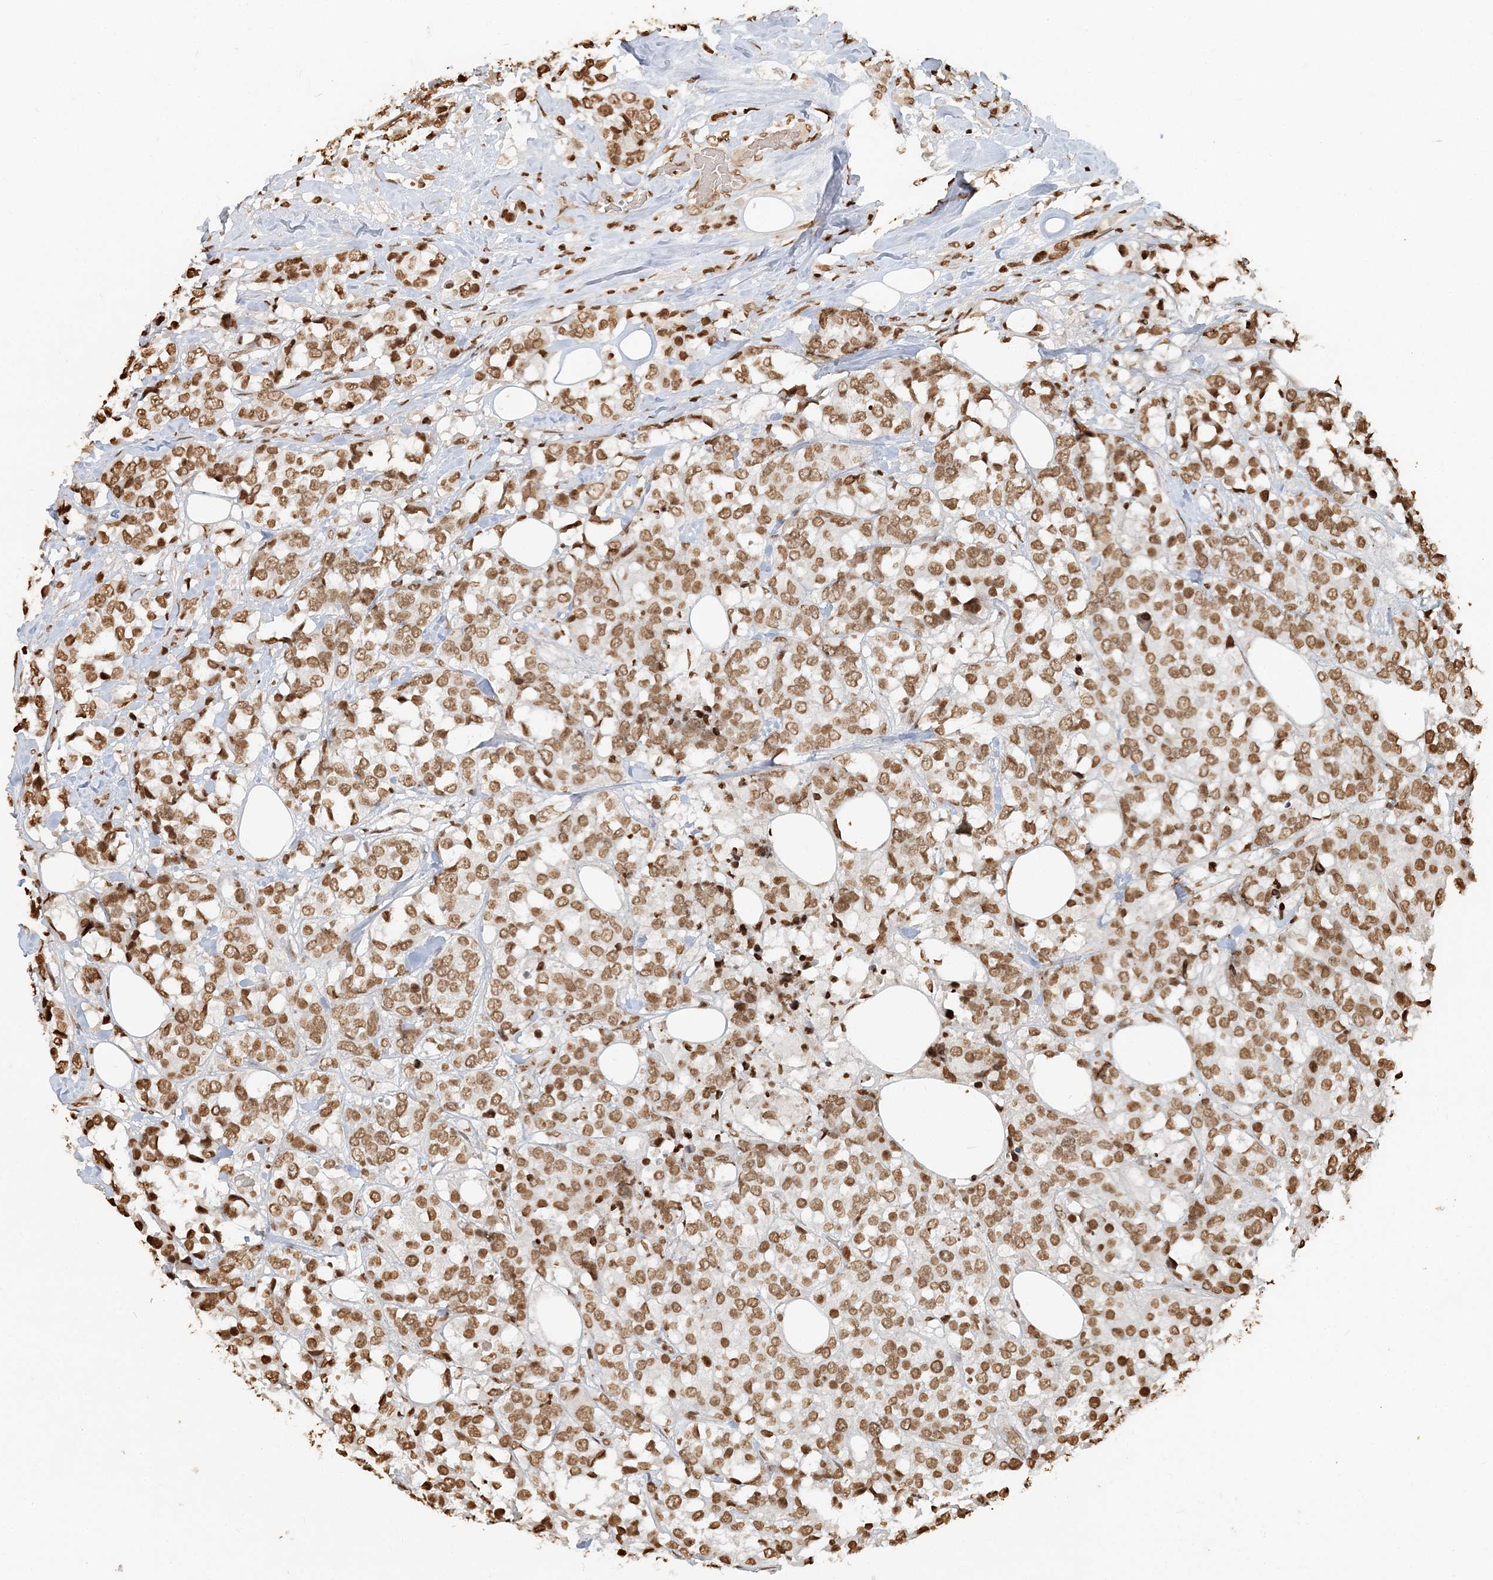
{"staining": {"intensity": "moderate", "quantity": ">75%", "location": "nuclear"}, "tissue": "breast cancer", "cell_type": "Tumor cells", "image_type": "cancer", "snomed": [{"axis": "morphology", "description": "Lobular carcinoma"}, {"axis": "topography", "description": "Breast"}], "caption": "This is an image of immunohistochemistry staining of breast cancer, which shows moderate expression in the nuclear of tumor cells.", "gene": "H3-3B", "patient": {"sex": "female", "age": 59}}